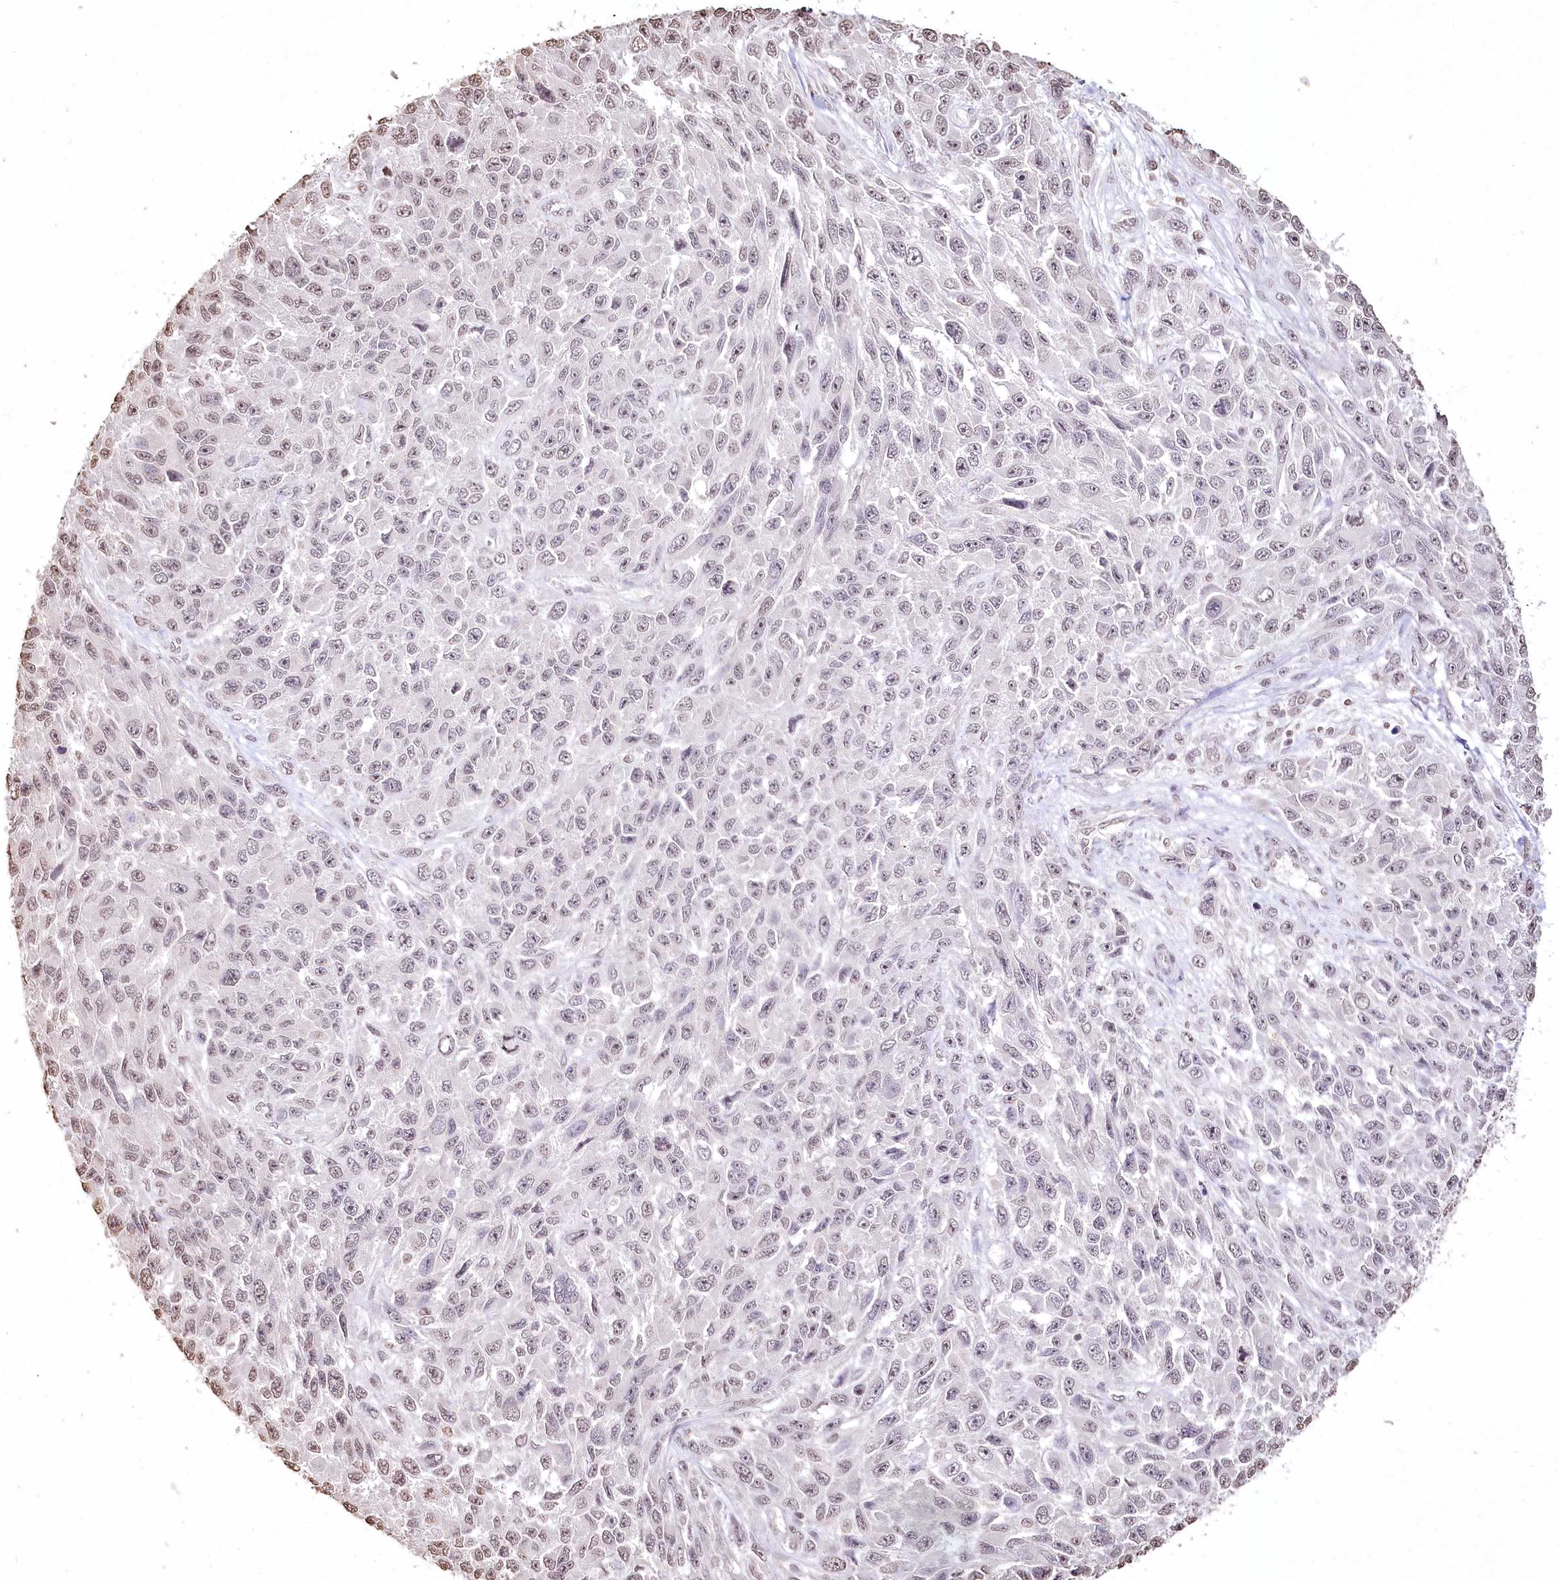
{"staining": {"intensity": "negative", "quantity": "none", "location": "none"}, "tissue": "melanoma", "cell_type": "Tumor cells", "image_type": "cancer", "snomed": [{"axis": "morphology", "description": "Malignant melanoma, NOS"}, {"axis": "topography", "description": "Skin"}], "caption": "Immunohistochemistry (IHC) of malignant melanoma exhibits no expression in tumor cells.", "gene": "DMXL1", "patient": {"sex": "female", "age": 96}}